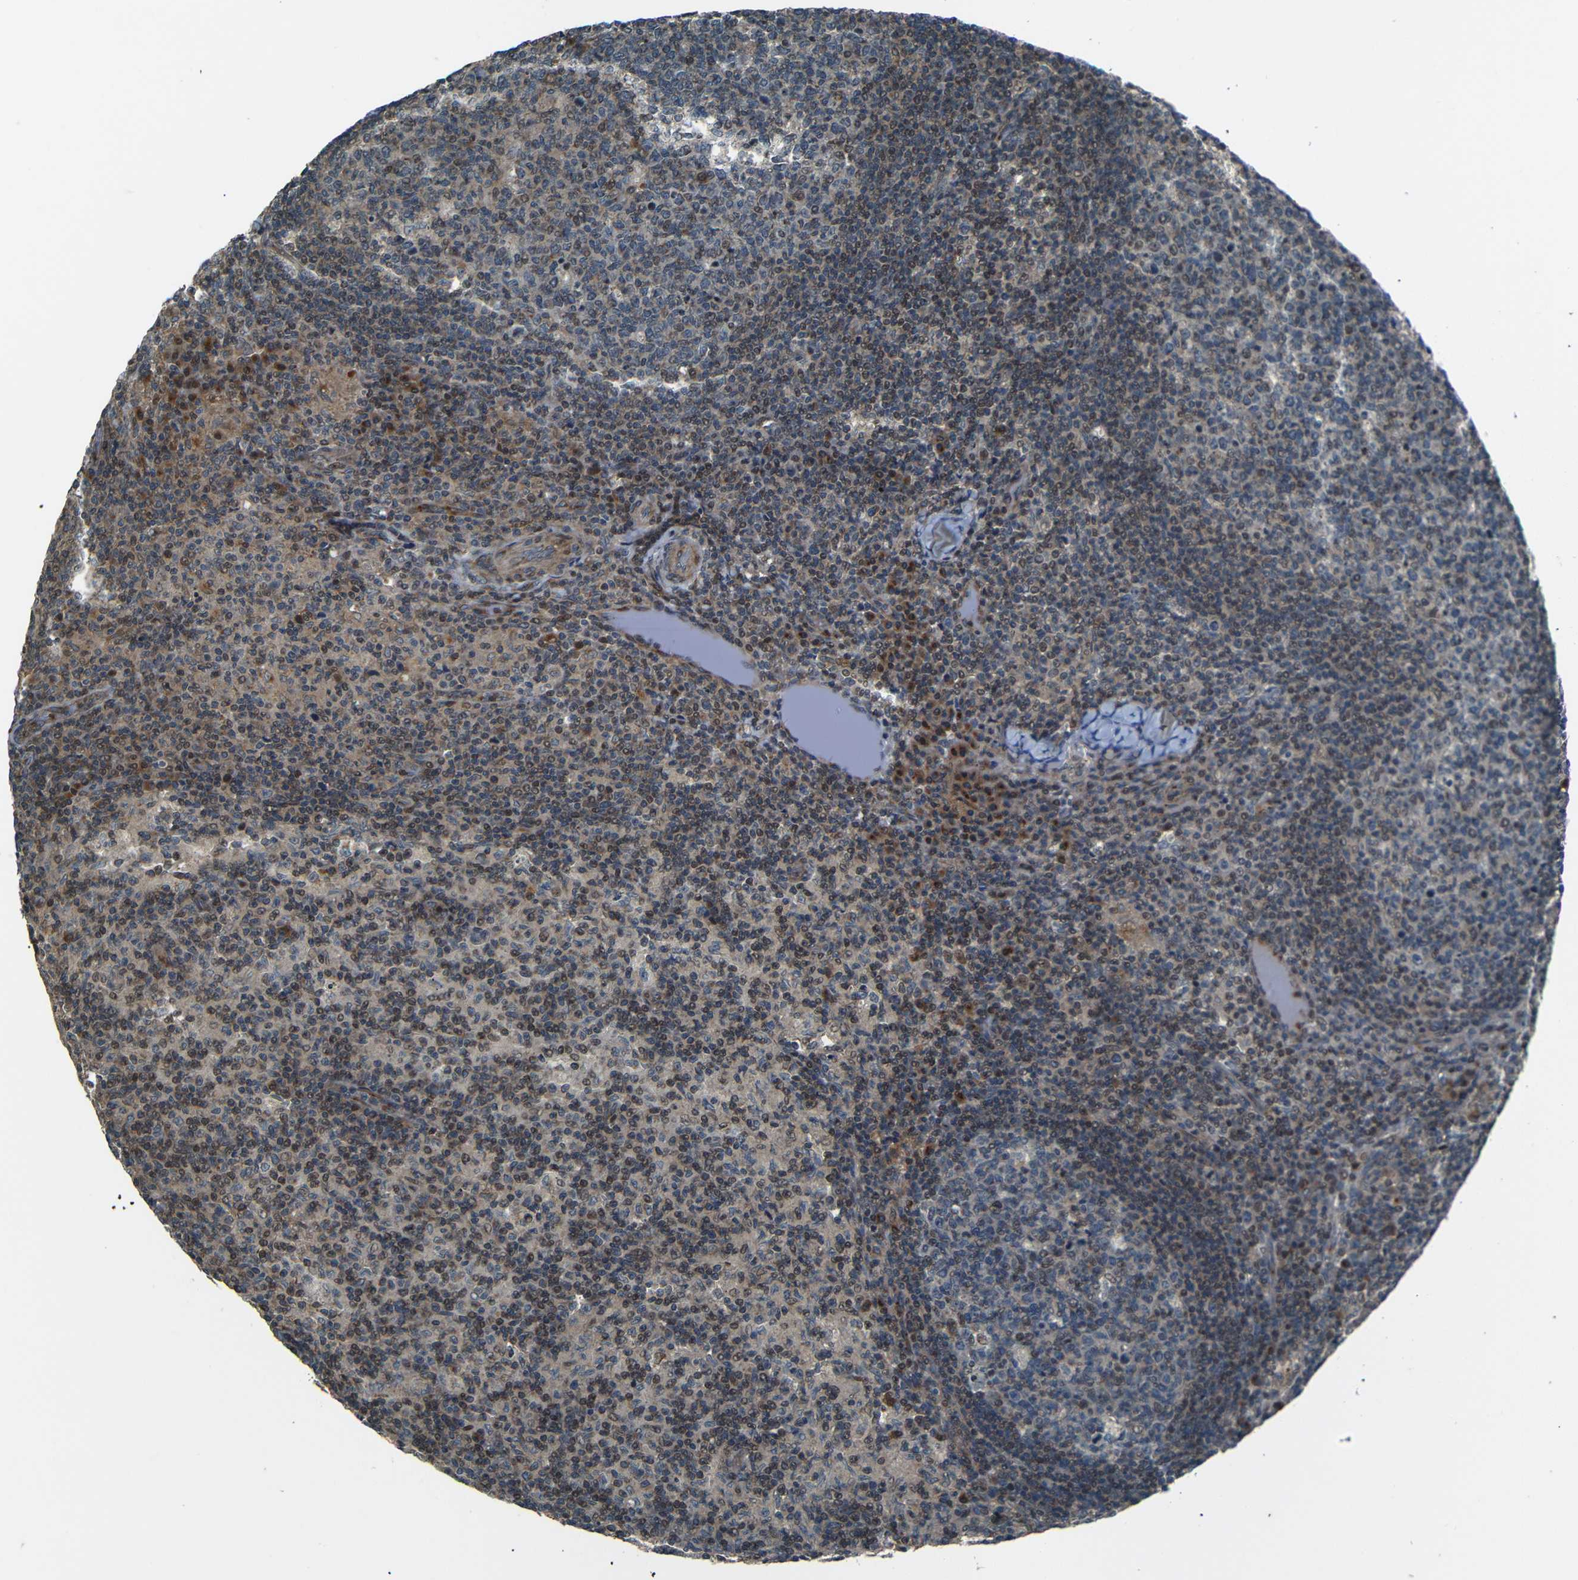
{"staining": {"intensity": "moderate", "quantity": "<25%", "location": "cytoplasmic/membranous,nuclear"}, "tissue": "lymph node", "cell_type": "Germinal center cells", "image_type": "normal", "snomed": [{"axis": "morphology", "description": "Normal tissue, NOS"}, {"axis": "morphology", "description": "Inflammation, NOS"}, {"axis": "topography", "description": "Lymph node"}], "caption": "Immunohistochemistry of benign lymph node reveals low levels of moderate cytoplasmic/membranous,nuclear positivity in approximately <25% of germinal center cells. (brown staining indicates protein expression, while blue staining denotes nuclei).", "gene": "AKAP9", "patient": {"sex": "male", "age": 55}}